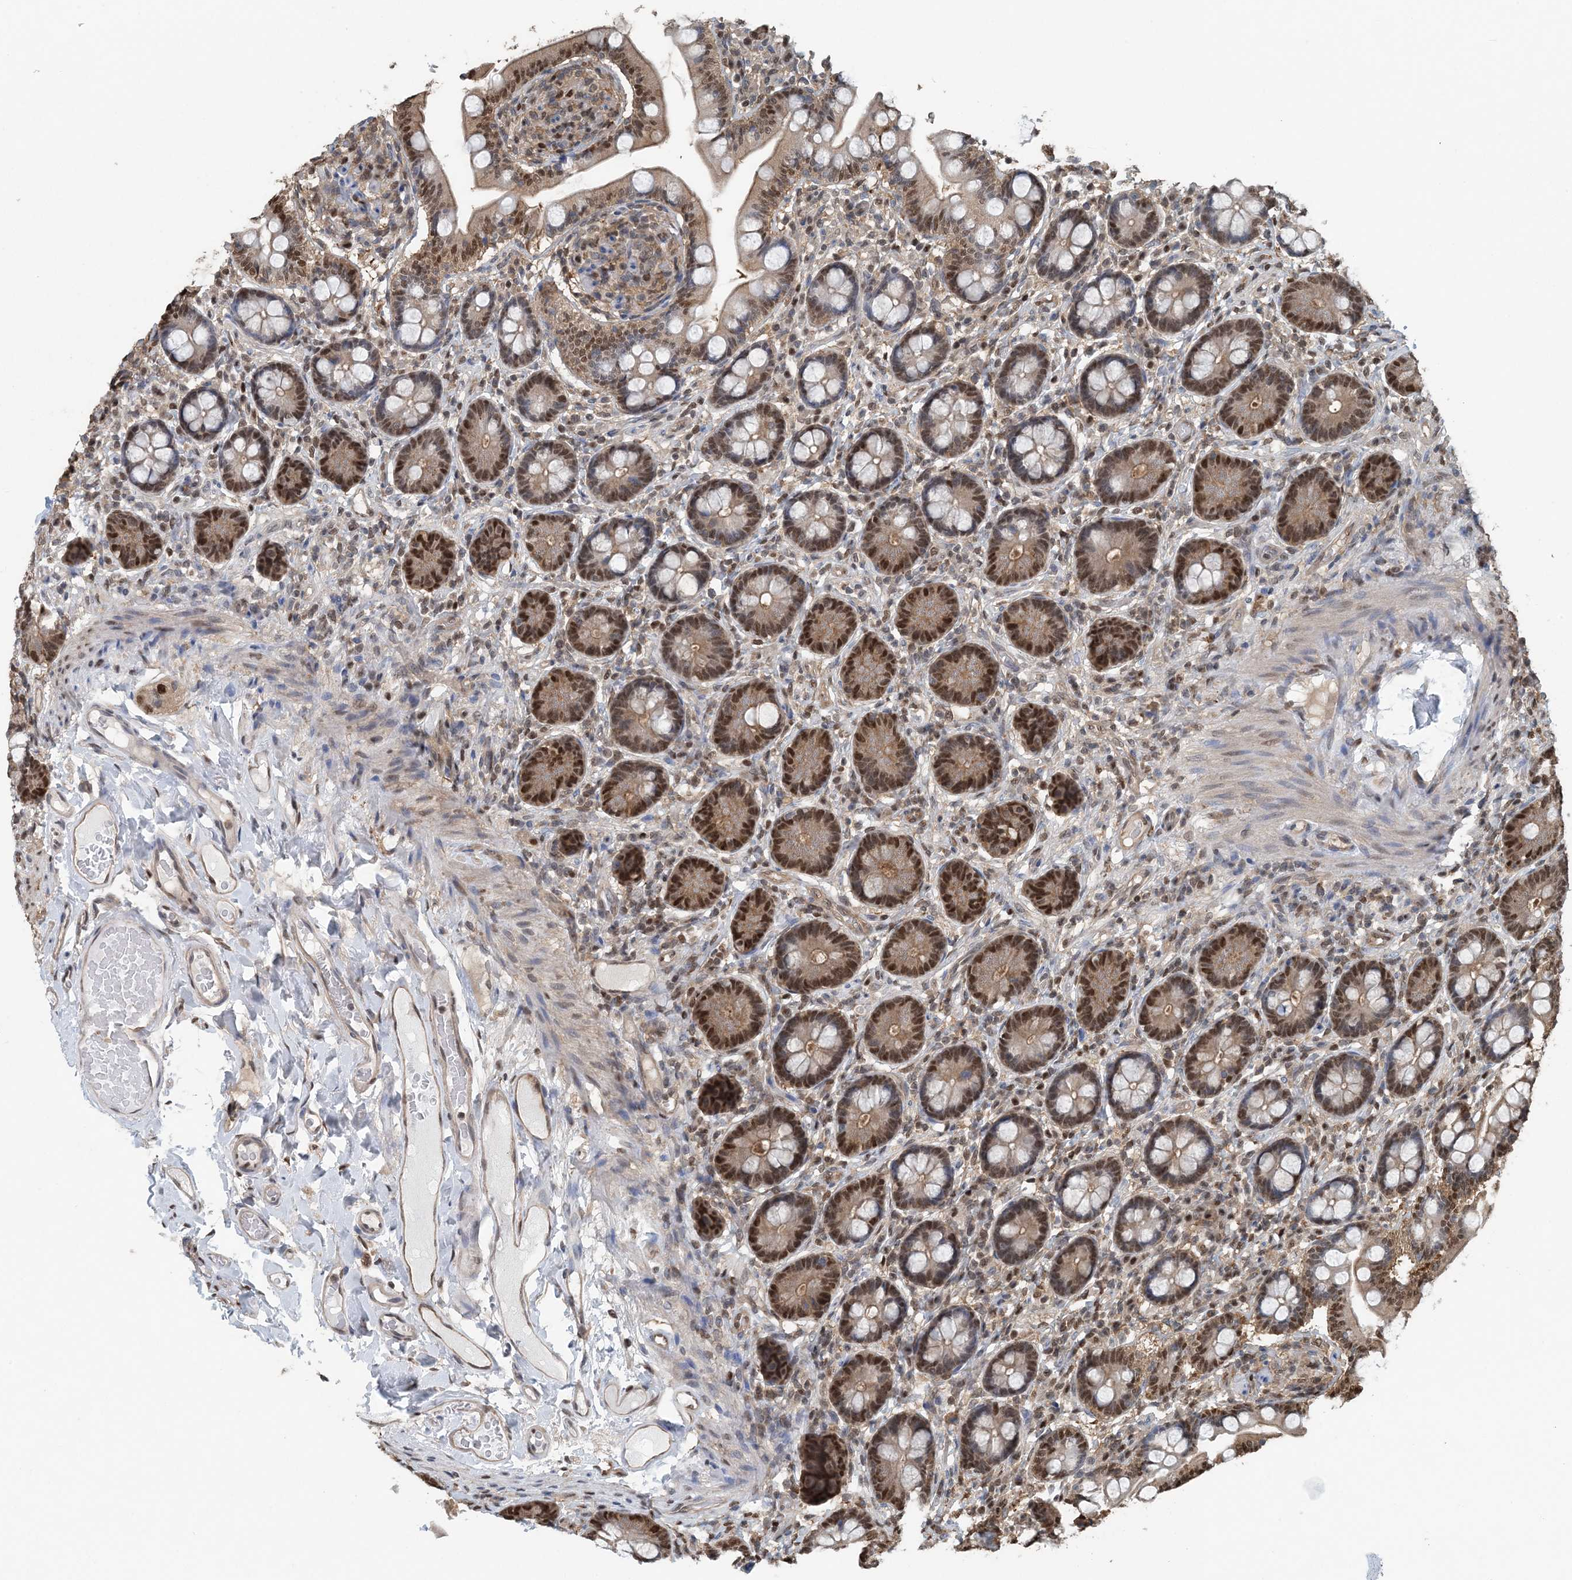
{"staining": {"intensity": "moderate", "quantity": ">75%", "location": "cytoplasmic/membranous,nuclear"}, "tissue": "small intestine", "cell_type": "Glandular cells", "image_type": "normal", "snomed": [{"axis": "morphology", "description": "Normal tissue, NOS"}, {"axis": "topography", "description": "Small intestine"}], "caption": "Benign small intestine shows moderate cytoplasmic/membranous,nuclear staining in approximately >75% of glandular cells.", "gene": "HIKESHI", "patient": {"sex": "female", "age": 64}}